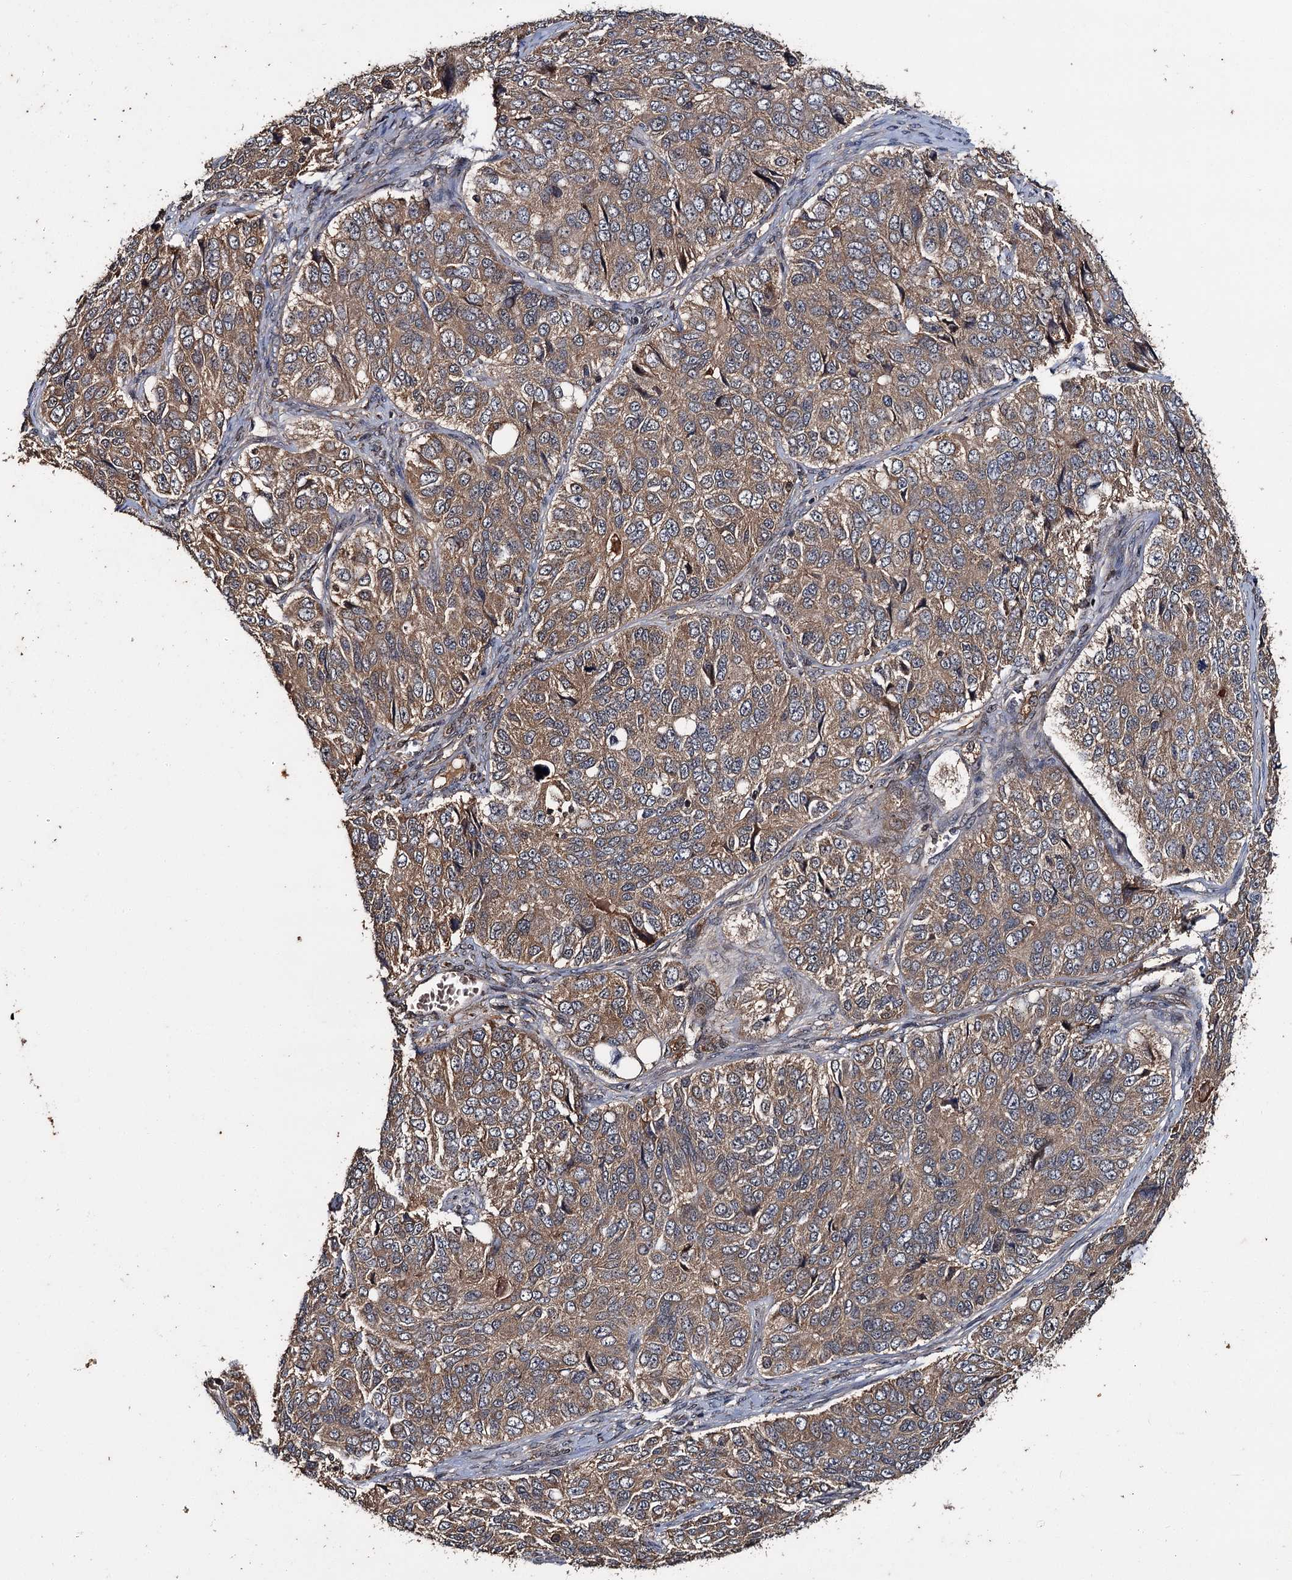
{"staining": {"intensity": "moderate", "quantity": ">75%", "location": "cytoplasmic/membranous"}, "tissue": "ovarian cancer", "cell_type": "Tumor cells", "image_type": "cancer", "snomed": [{"axis": "morphology", "description": "Carcinoma, endometroid"}, {"axis": "topography", "description": "Ovary"}], "caption": "Ovarian cancer tissue displays moderate cytoplasmic/membranous positivity in approximately >75% of tumor cells, visualized by immunohistochemistry.", "gene": "SLC46A3", "patient": {"sex": "female", "age": 51}}